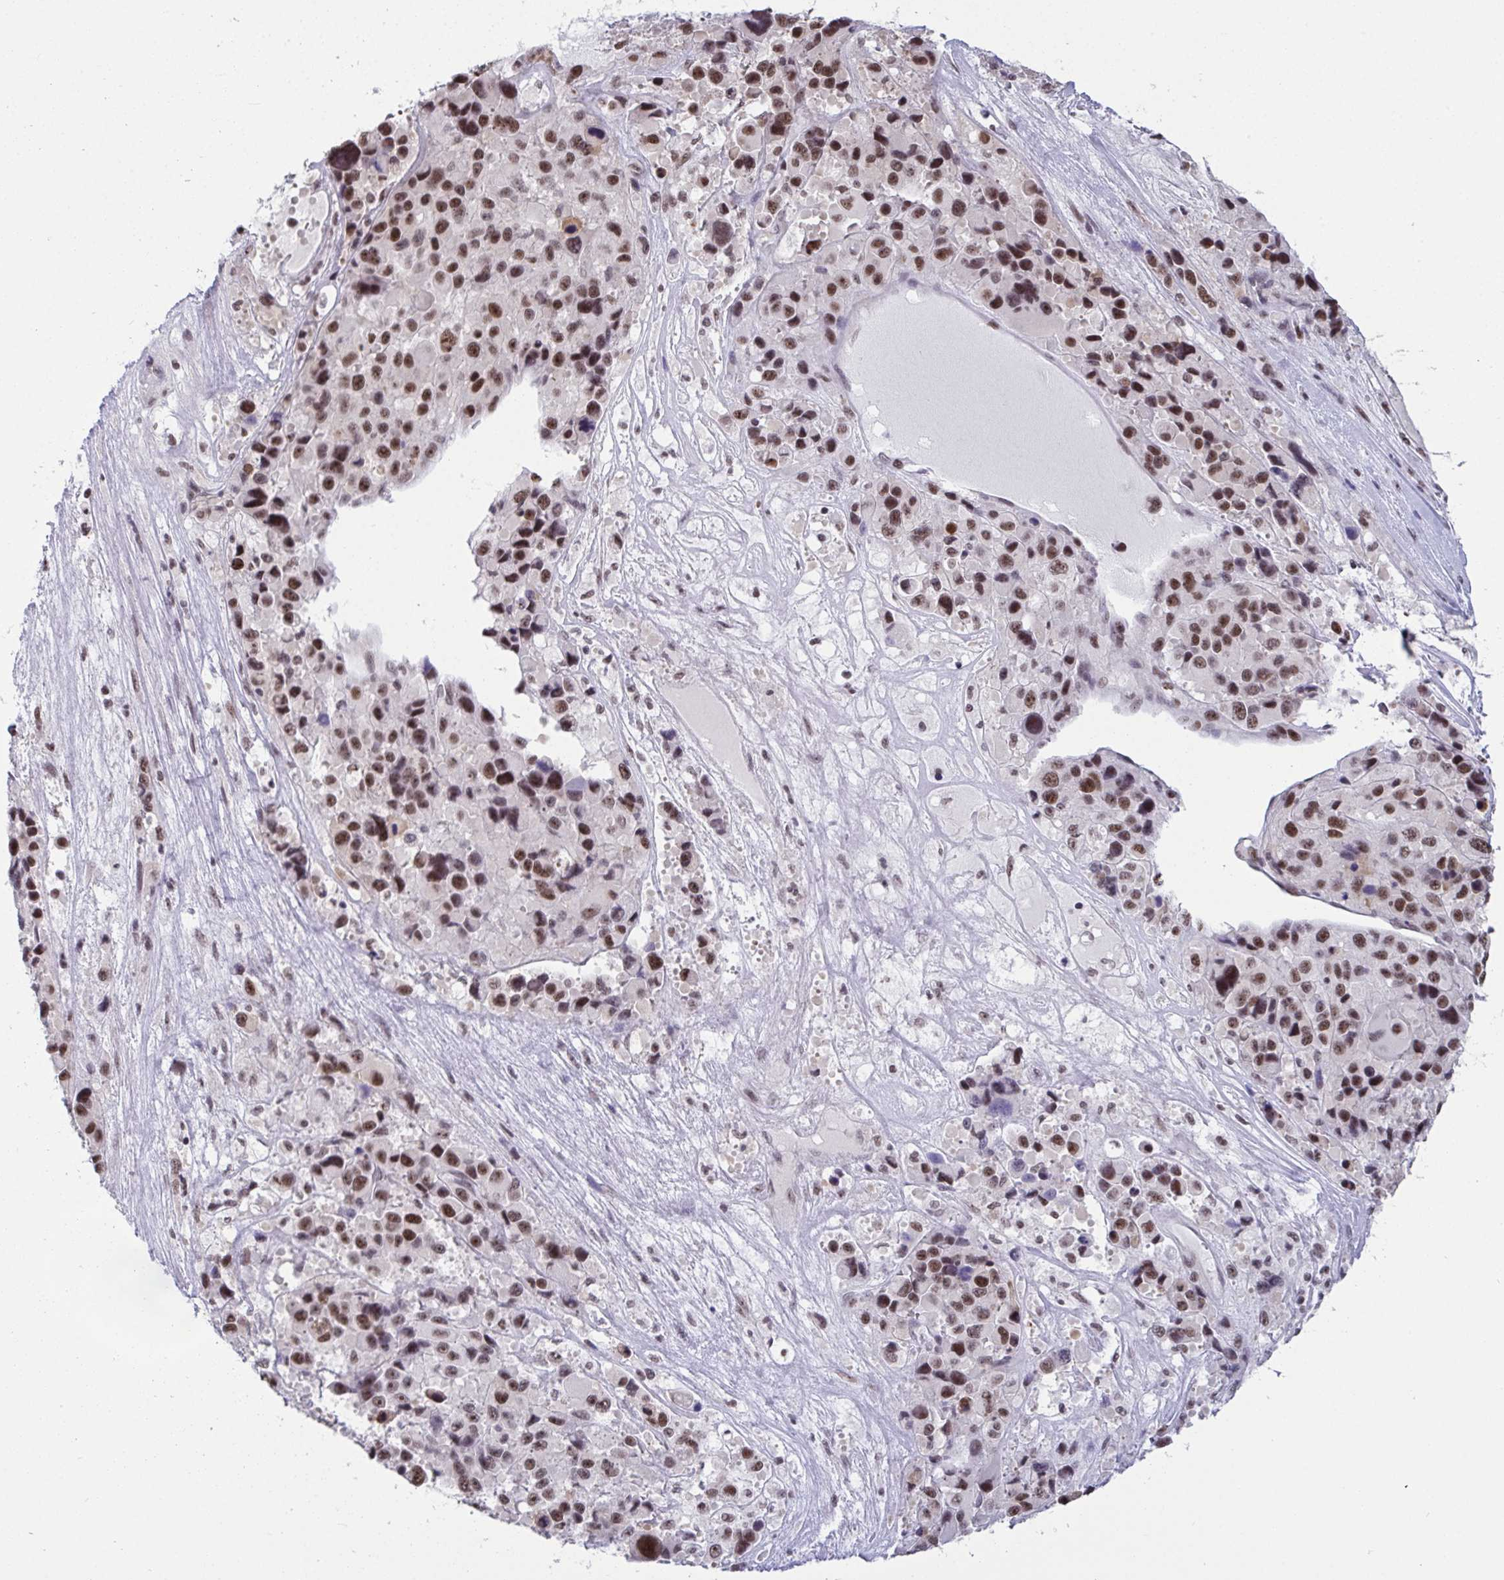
{"staining": {"intensity": "strong", "quantity": ">75%", "location": "nuclear"}, "tissue": "melanoma", "cell_type": "Tumor cells", "image_type": "cancer", "snomed": [{"axis": "morphology", "description": "Malignant melanoma, Metastatic site"}, {"axis": "topography", "description": "Lymph node"}], "caption": "A brown stain shows strong nuclear positivity of a protein in human malignant melanoma (metastatic site) tumor cells.", "gene": "SUPT16H", "patient": {"sex": "female", "age": 65}}